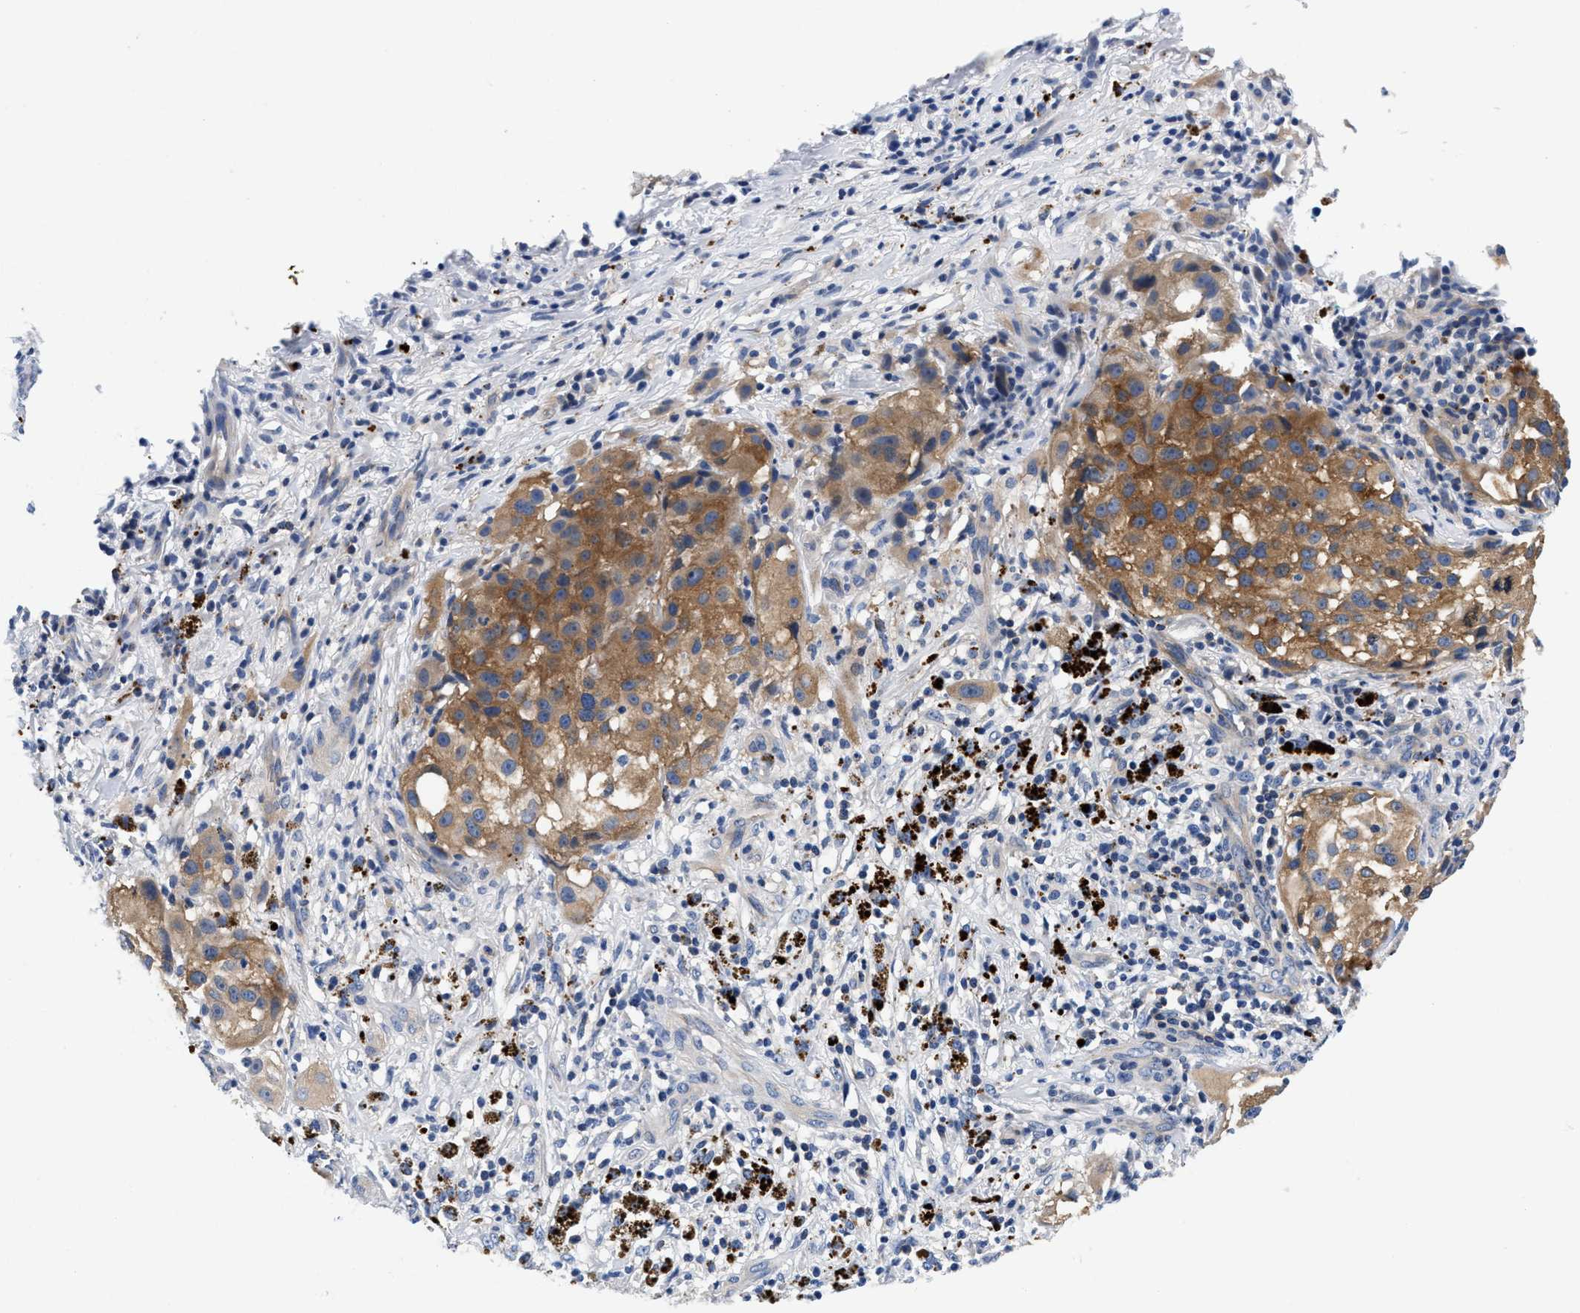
{"staining": {"intensity": "moderate", "quantity": ">75%", "location": "cytoplasmic/membranous"}, "tissue": "melanoma", "cell_type": "Tumor cells", "image_type": "cancer", "snomed": [{"axis": "morphology", "description": "Necrosis, NOS"}, {"axis": "morphology", "description": "Malignant melanoma, NOS"}, {"axis": "topography", "description": "Skin"}], "caption": "A medium amount of moderate cytoplasmic/membranous positivity is identified in about >75% of tumor cells in malignant melanoma tissue.", "gene": "P2RY4", "patient": {"sex": "female", "age": 87}}